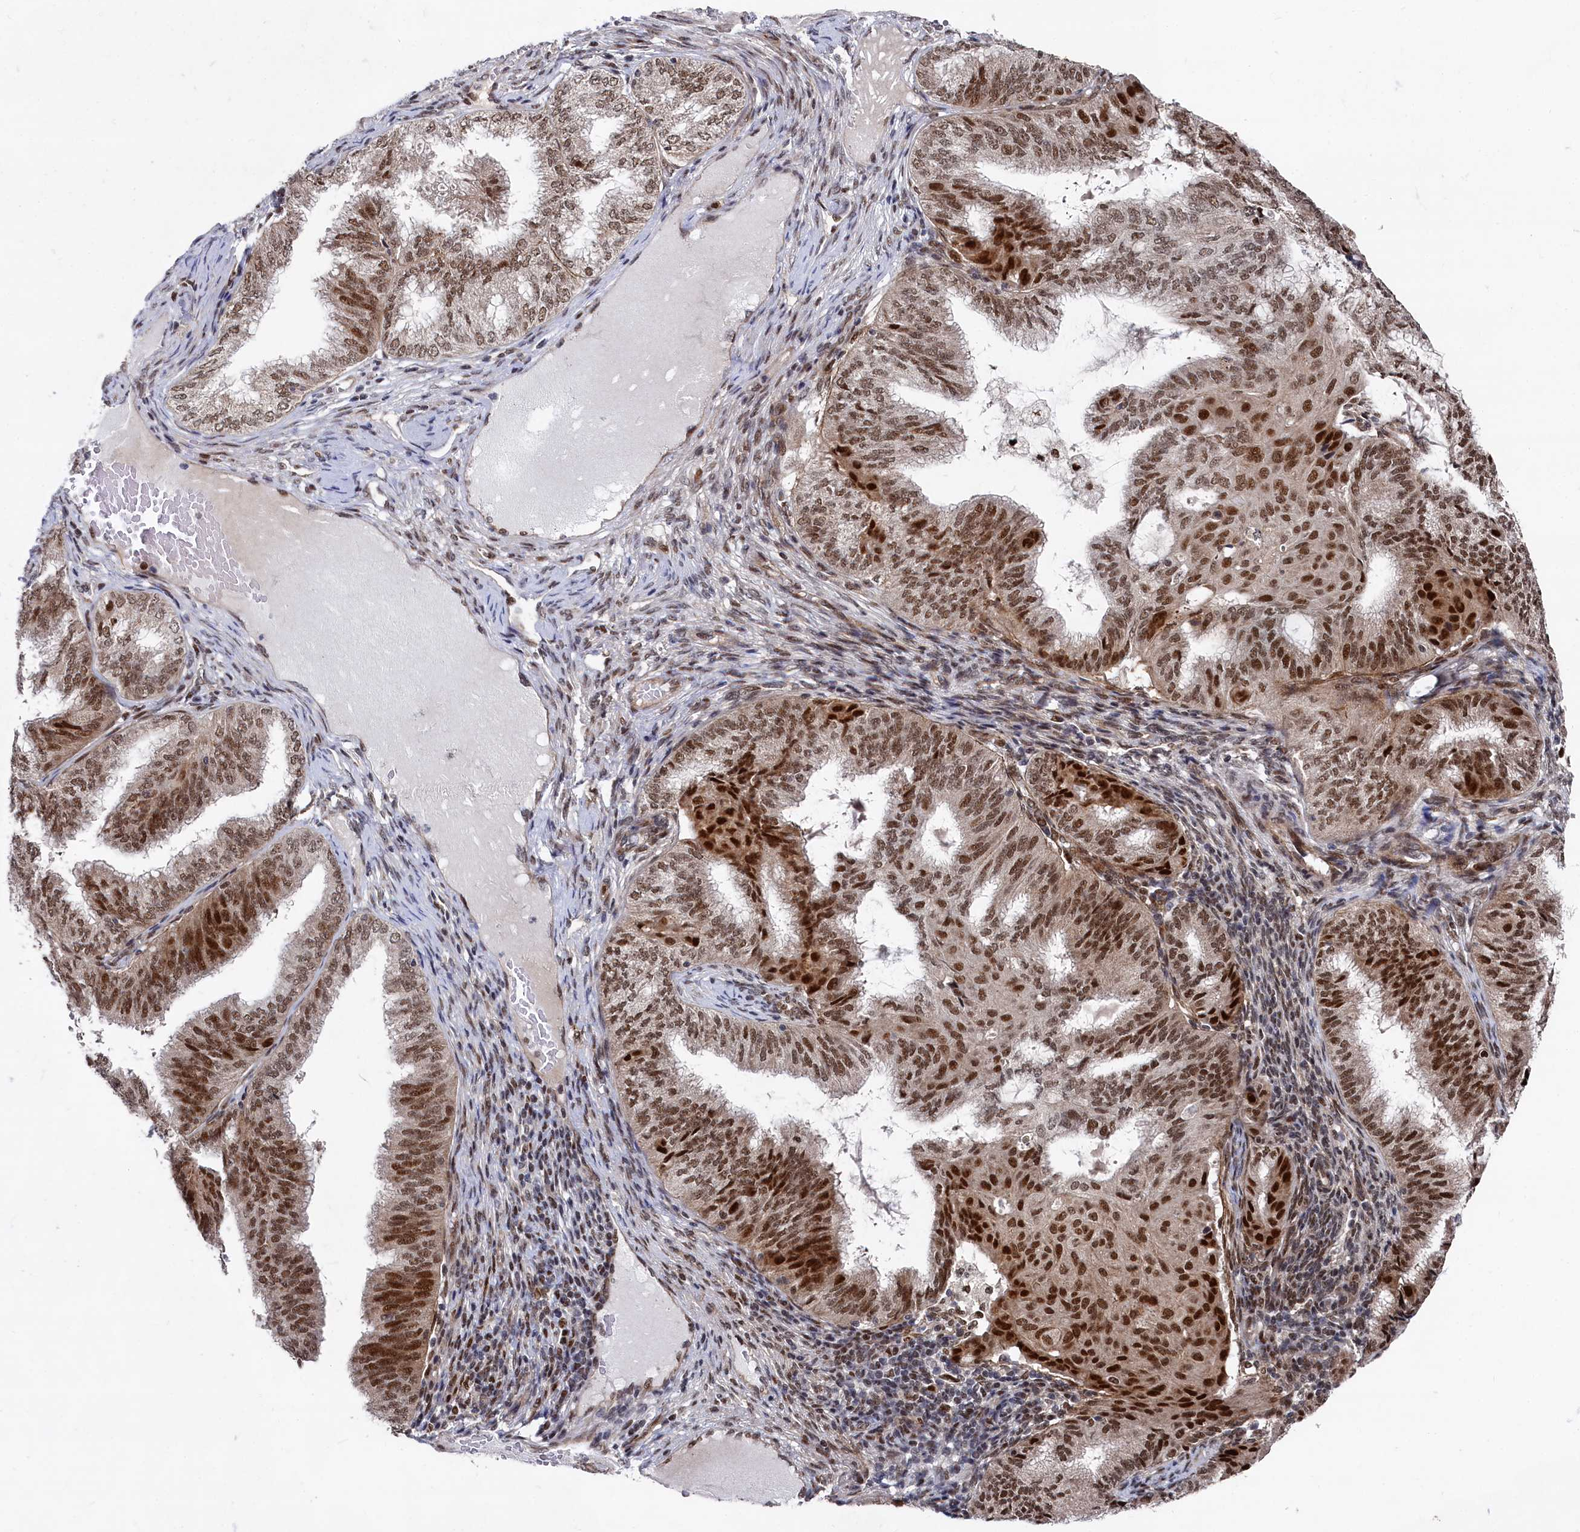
{"staining": {"intensity": "strong", "quantity": ">75%", "location": "nuclear"}, "tissue": "endometrial cancer", "cell_type": "Tumor cells", "image_type": "cancer", "snomed": [{"axis": "morphology", "description": "Adenocarcinoma, NOS"}, {"axis": "topography", "description": "Endometrium"}], "caption": "Immunohistochemical staining of human endometrial cancer (adenocarcinoma) displays strong nuclear protein positivity in about >75% of tumor cells.", "gene": "BUB3", "patient": {"sex": "female", "age": 49}}